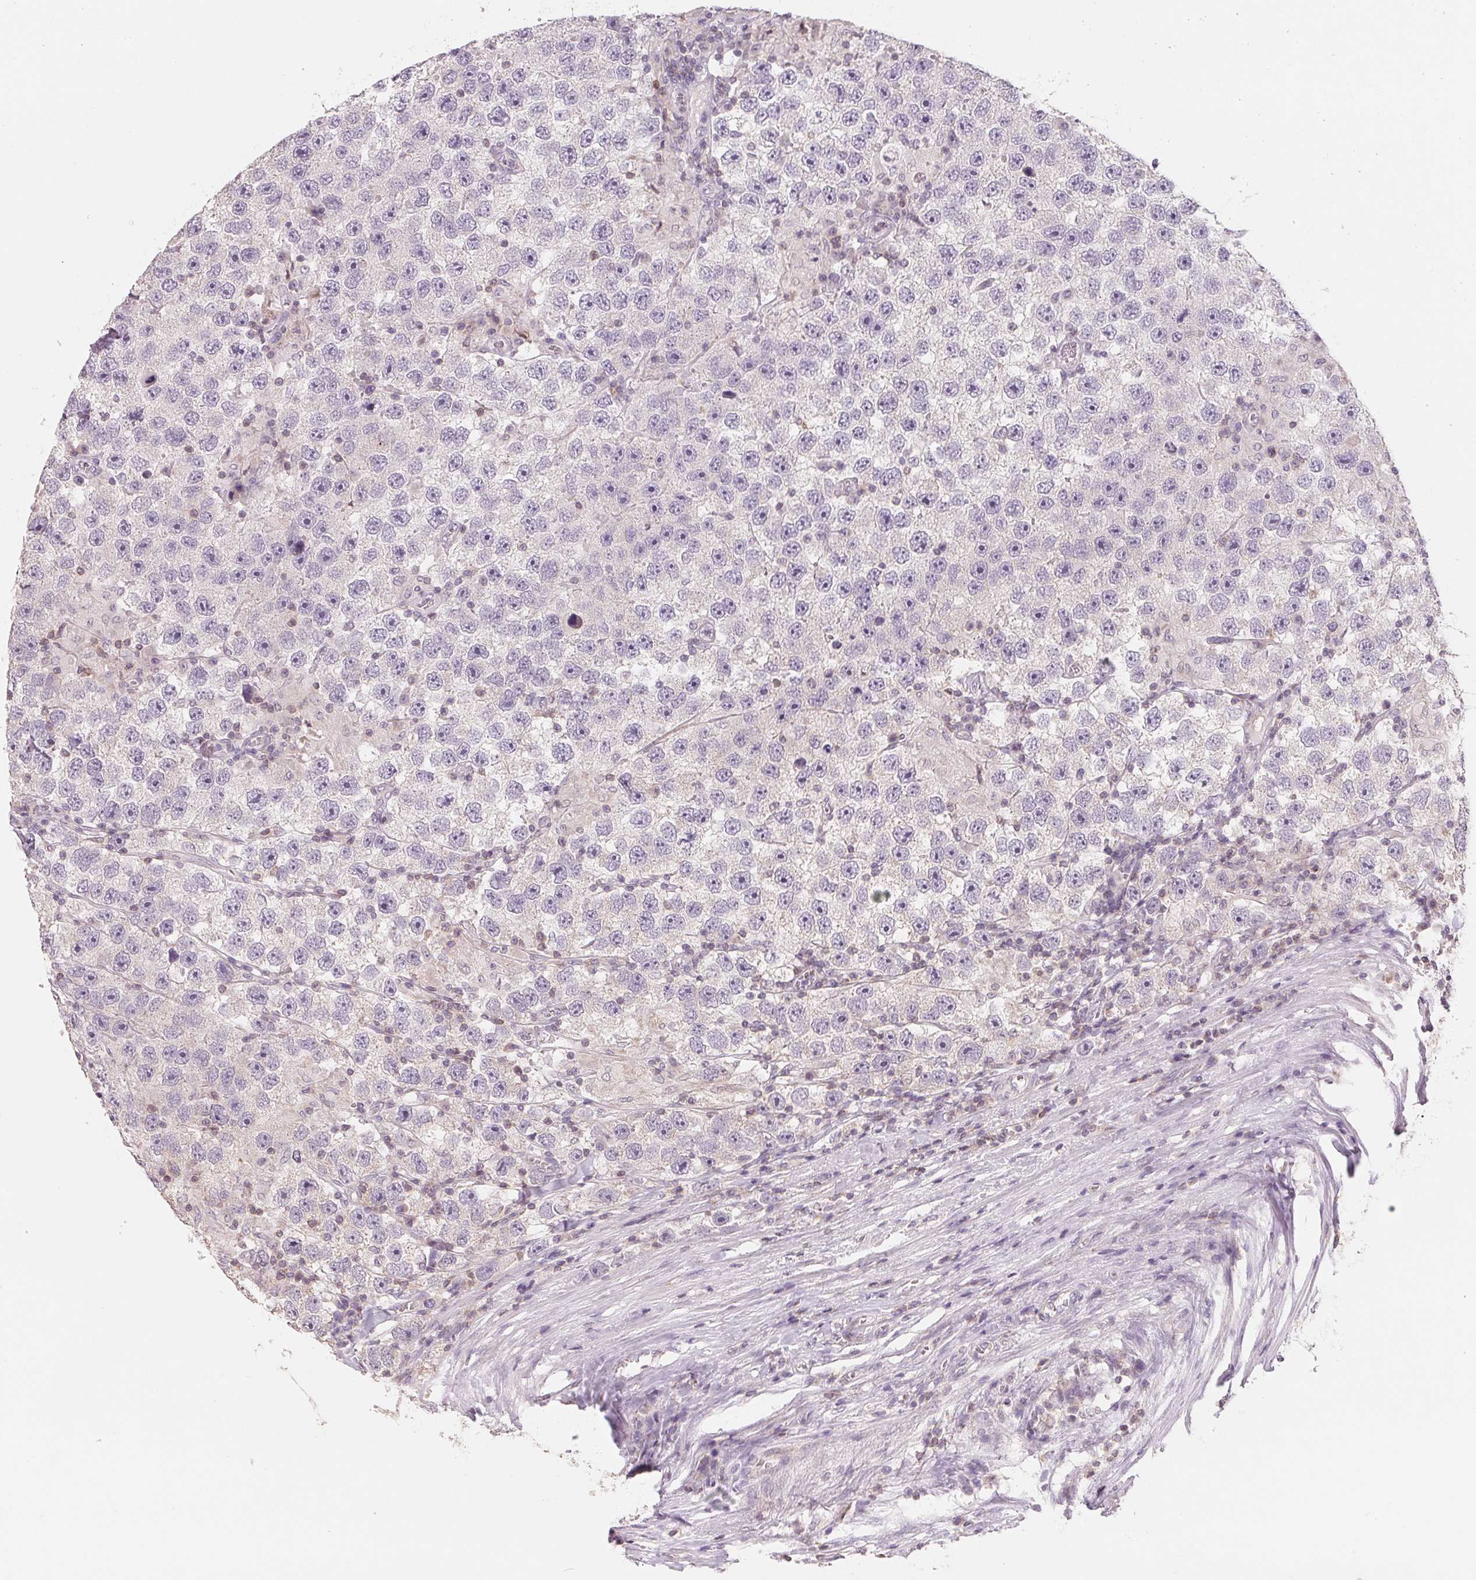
{"staining": {"intensity": "negative", "quantity": "none", "location": "none"}, "tissue": "testis cancer", "cell_type": "Tumor cells", "image_type": "cancer", "snomed": [{"axis": "morphology", "description": "Seminoma, NOS"}, {"axis": "topography", "description": "Testis"}], "caption": "Immunohistochemical staining of human testis seminoma demonstrates no significant expression in tumor cells.", "gene": "VTCN1", "patient": {"sex": "male", "age": 26}}